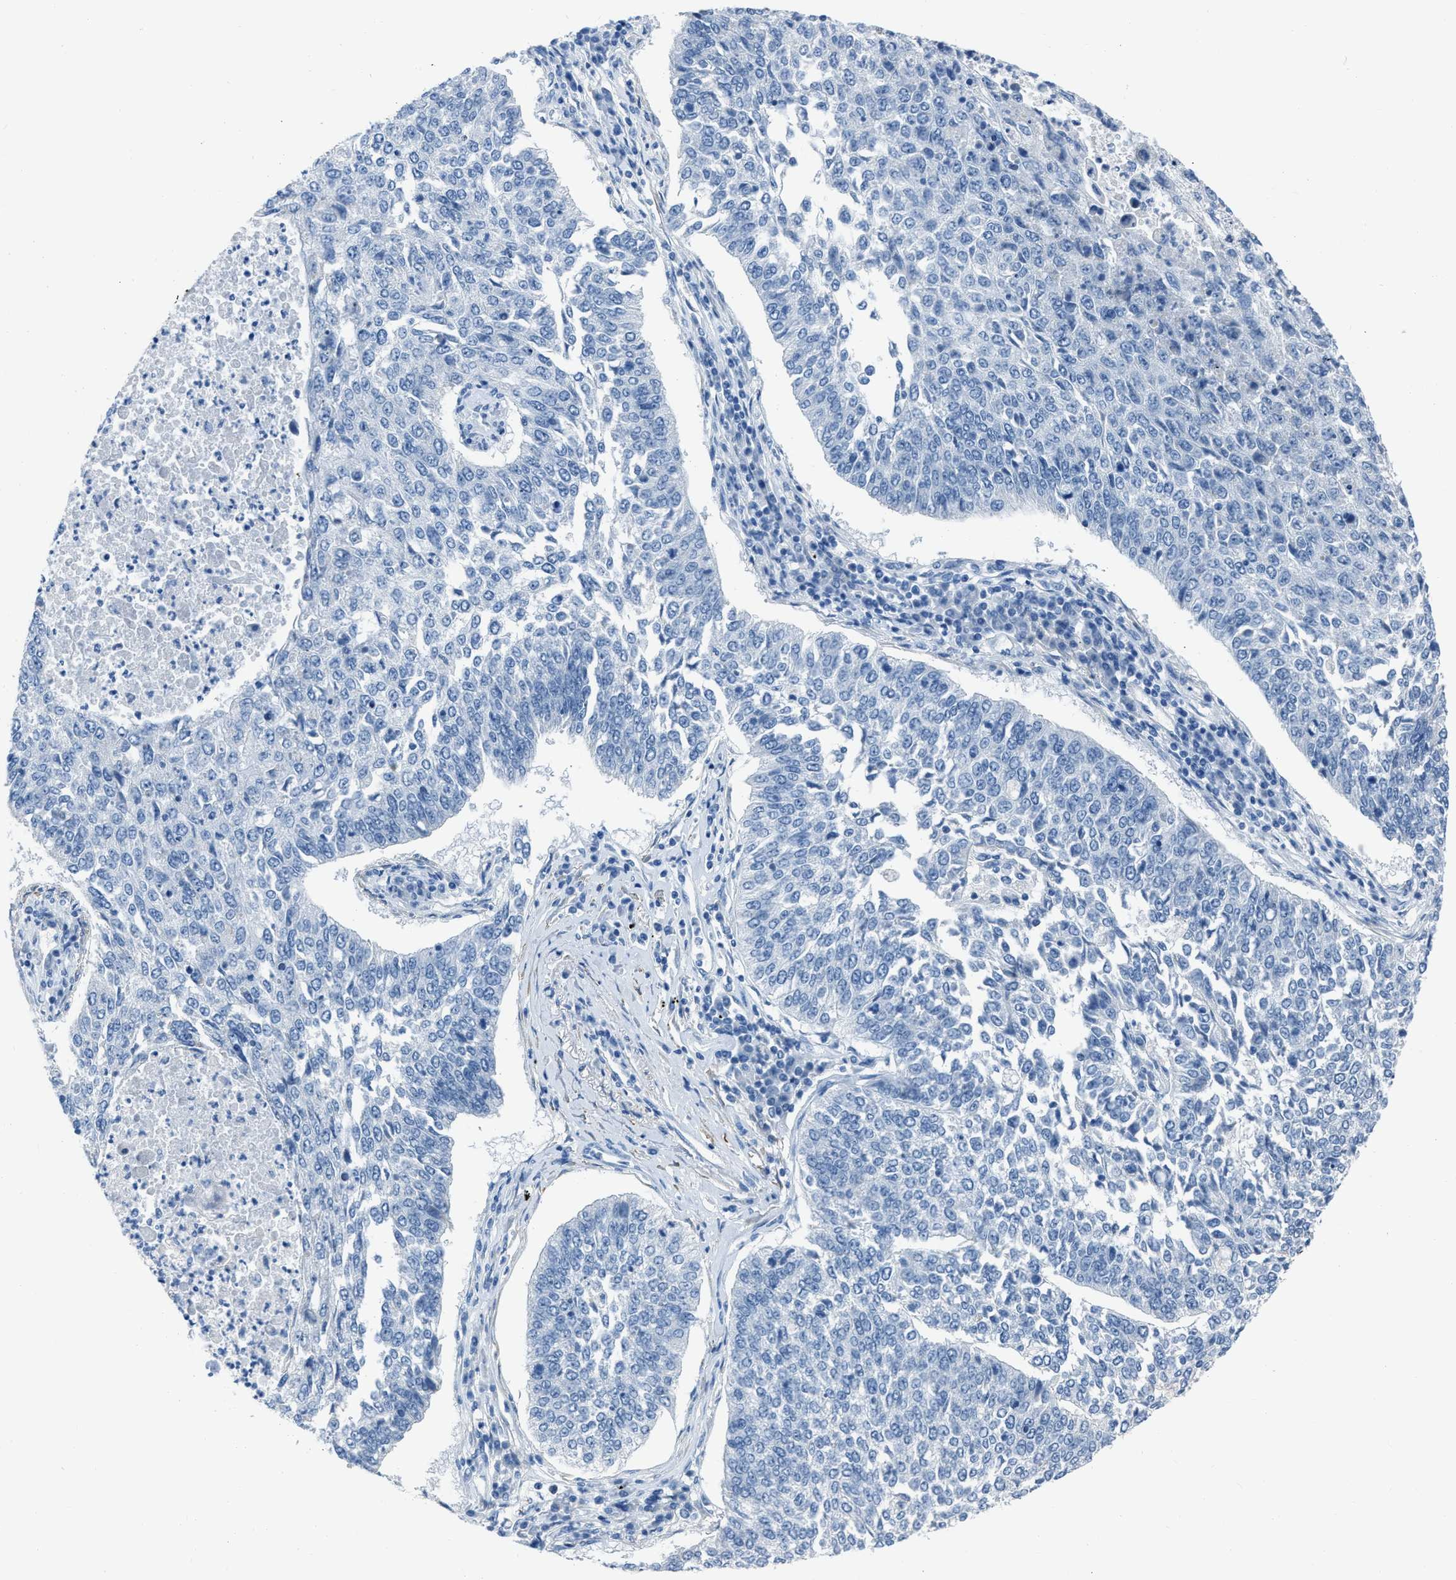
{"staining": {"intensity": "negative", "quantity": "none", "location": "none"}, "tissue": "lung cancer", "cell_type": "Tumor cells", "image_type": "cancer", "snomed": [{"axis": "morphology", "description": "Normal tissue, NOS"}, {"axis": "morphology", "description": "Squamous cell carcinoma, NOS"}, {"axis": "topography", "description": "Cartilage tissue"}, {"axis": "topography", "description": "Bronchus"}, {"axis": "topography", "description": "Lung"}], "caption": "A photomicrograph of human lung squamous cell carcinoma is negative for staining in tumor cells. (Brightfield microscopy of DAB immunohistochemistry (IHC) at high magnification).", "gene": "SPATC1L", "patient": {"sex": "female", "age": 49}}